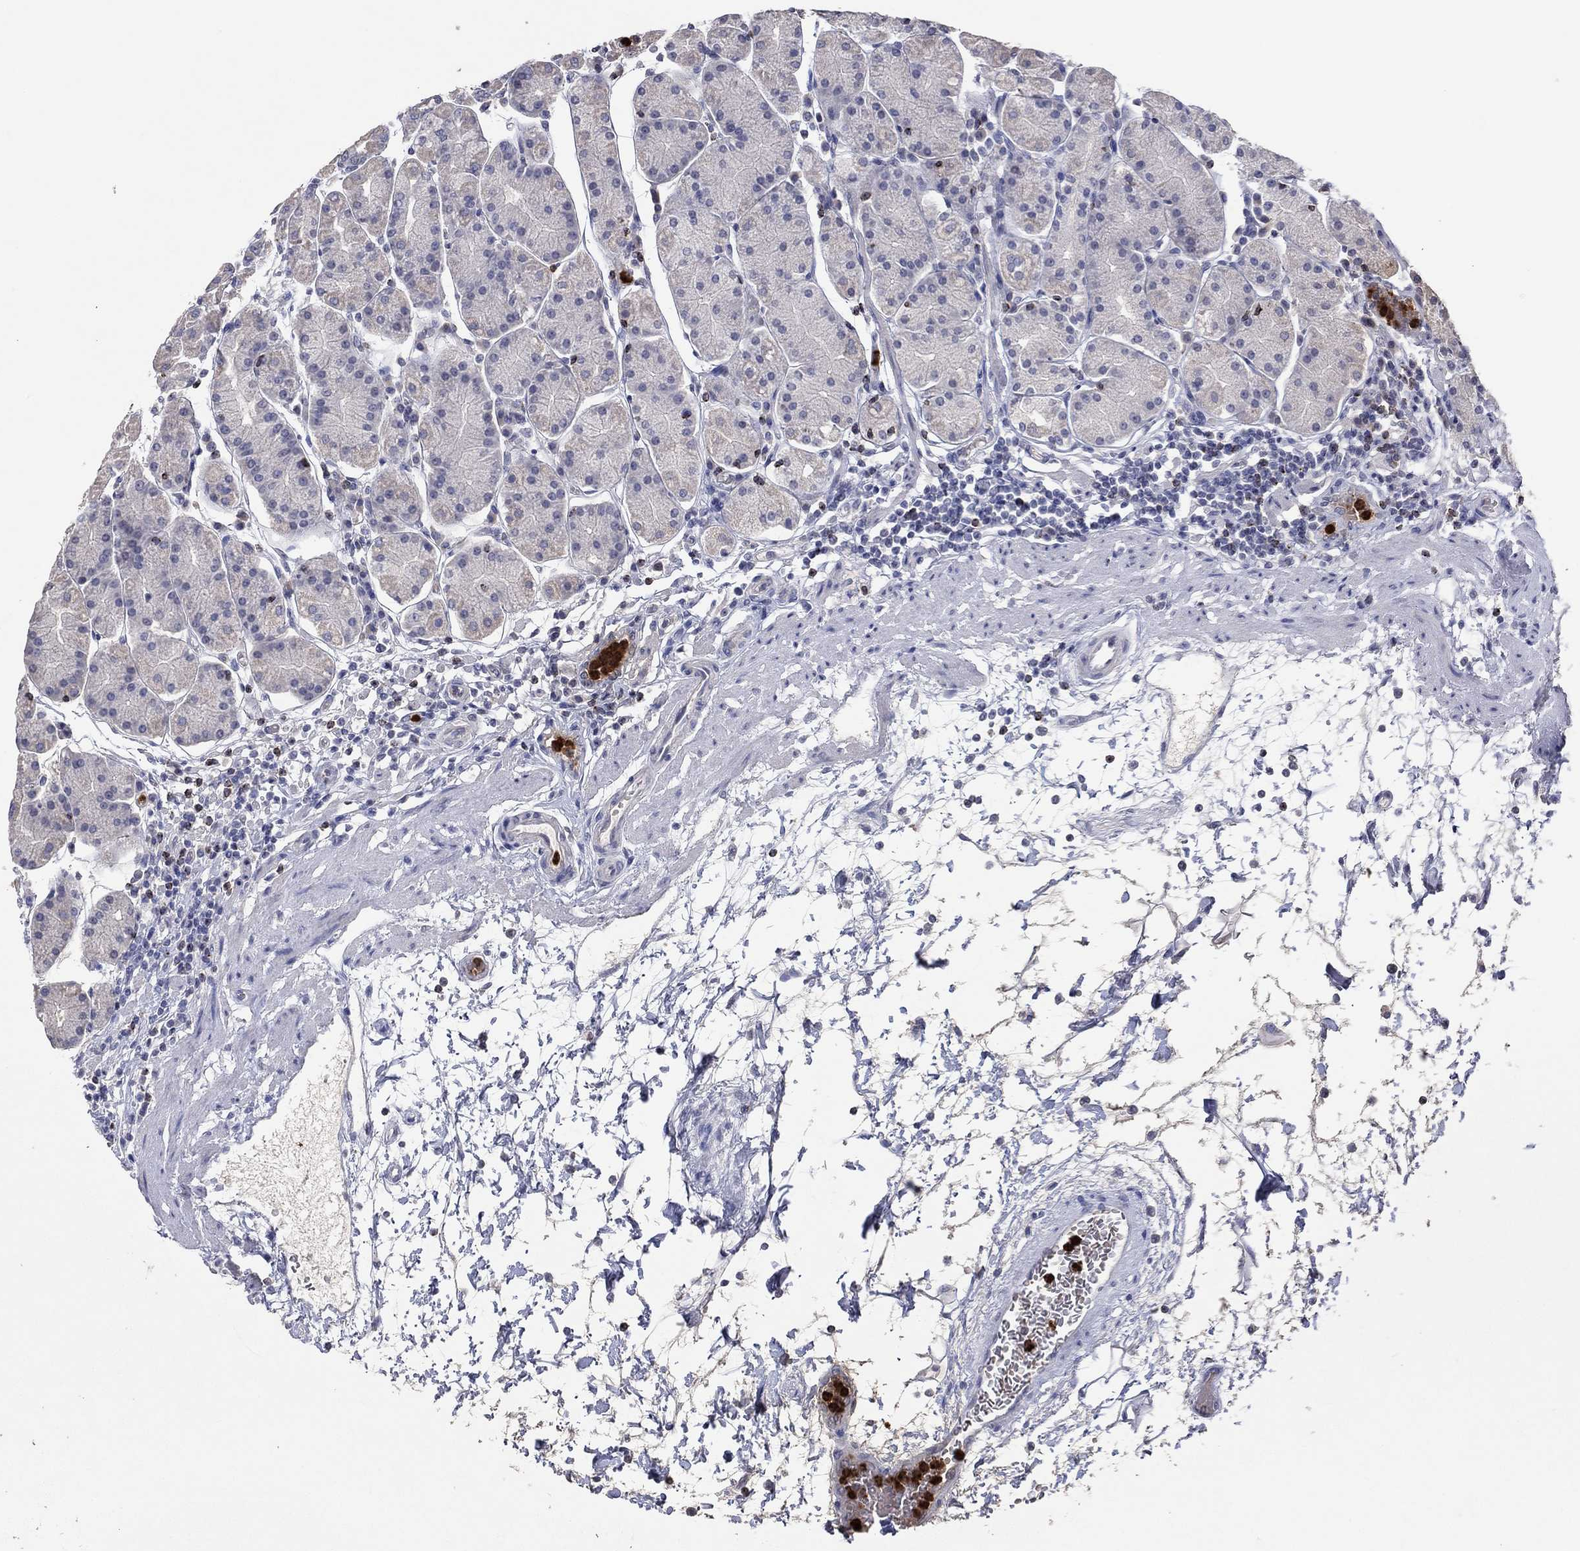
{"staining": {"intensity": "weak", "quantity": "<25%", "location": "cytoplasmic/membranous"}, "tissue": "stomach", "cell_type": "Glandular cells", "image_type": "normal", "snomed": [{"axis": "morphology", "description": "Normal tissue, NOS"}, {"axis": "topography", "description": "Stomach"}], "caption": "IHC image of unremarkable stomach: stomach stained with DAB (3,3'-diaminobenzidine) reveals no significant protein staining in glandular cells. (IHC, brightfield microscopy, high magnification).", "gene": "CCL5", "patient": {"sex": "male", "age": 54}}